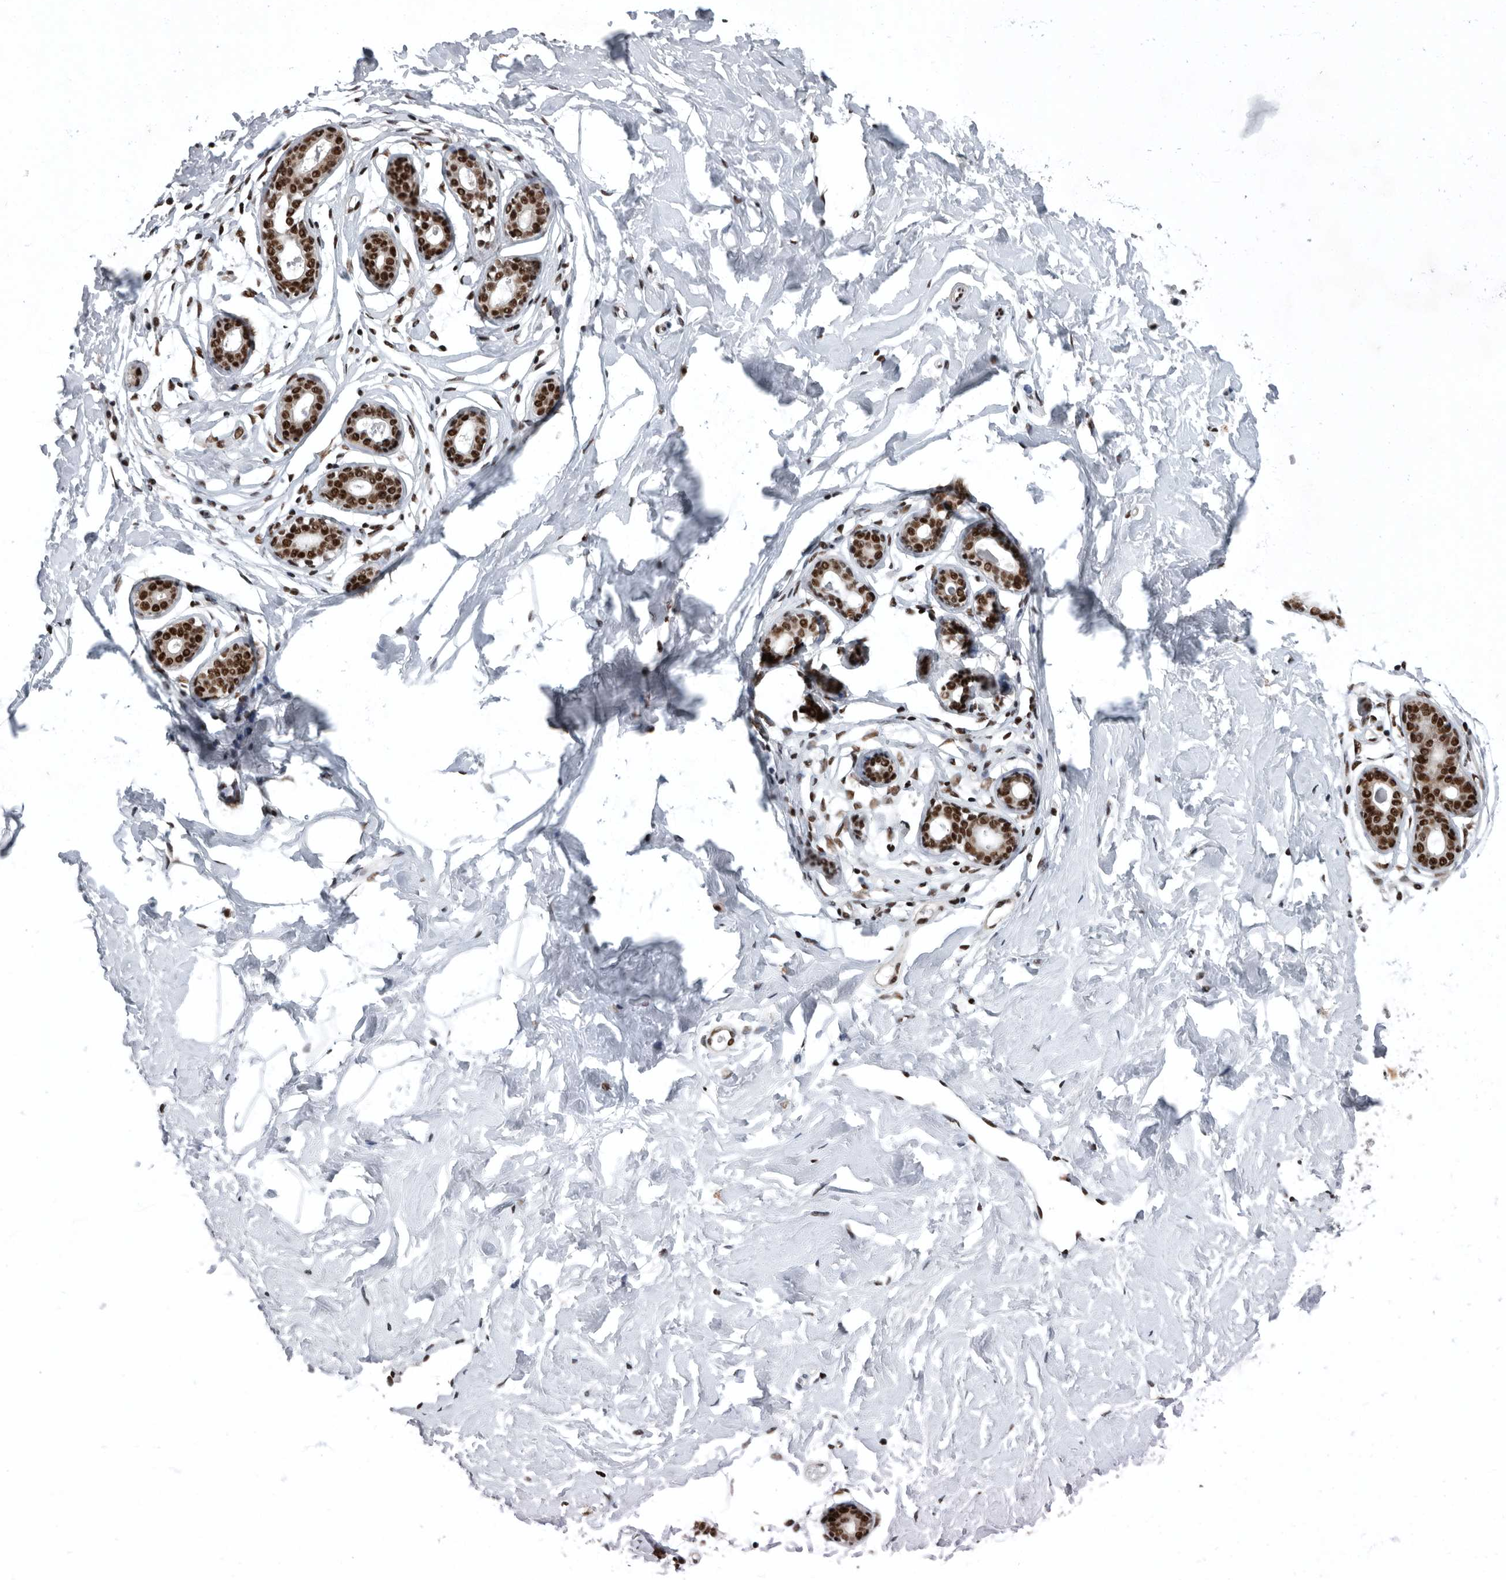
{"staining": {"intensity": "moderate", "quantity": ">75%", "location": "nuclear"}, "tissue": "breast", "cell_type": "Adipocytes", "image_type": "normal", "snomed": [{"axis": "morphology", "description": "Normal tissue, NOS"}, {"axis": "morphology", "description": "Adenoma, NOS"}, {"axis": "topography", "description": "Breast"}], "caption": "A photomicrograph of breast stained for a protein displays moderate nuclear brown staining in adipocytes.", "gene": "SENP7", "patient": {"sex": "female", "age": 23}}